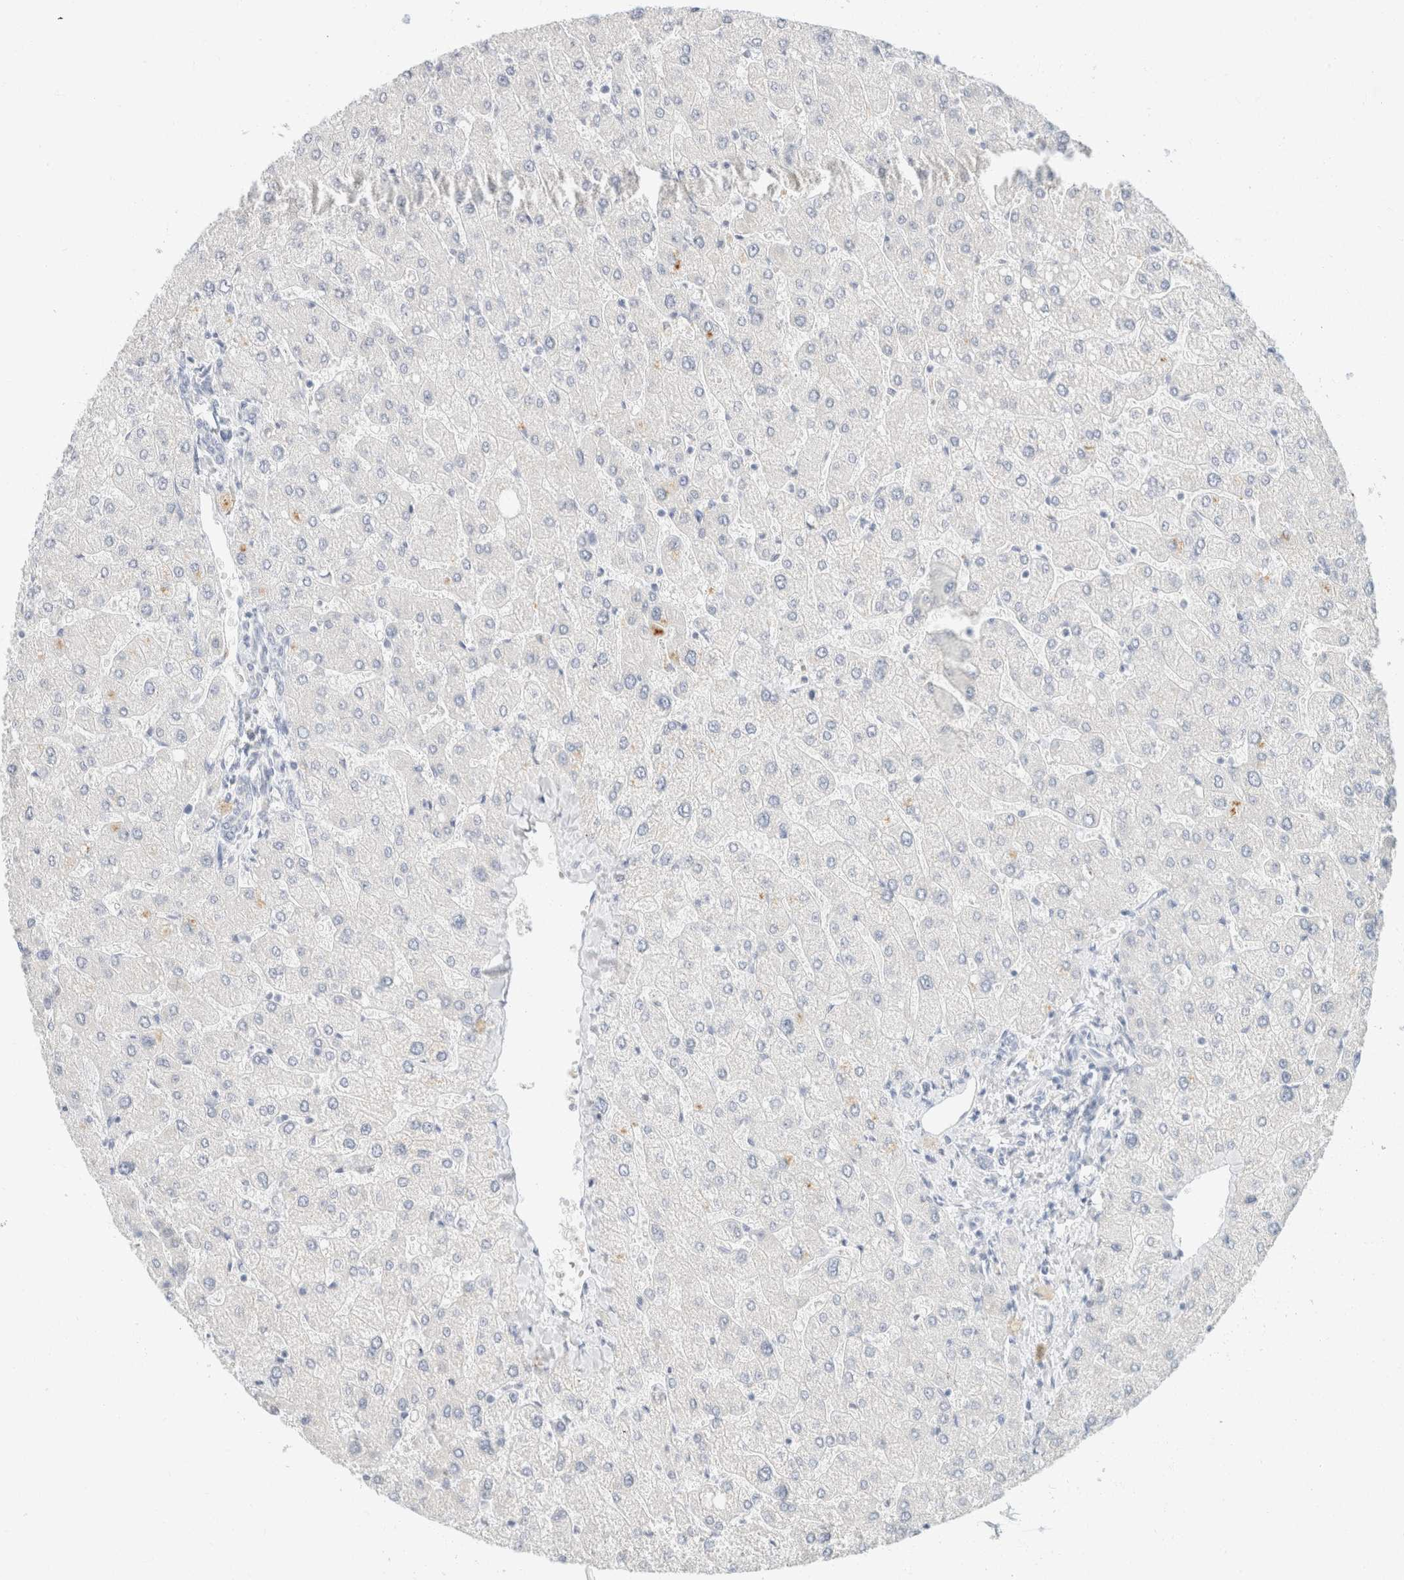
{"staining": {"intensity": "negative", "quantity": "none", "location": "none"}, "tissue": "liver", "cell_type": "Cholangiocytes", "image_type": "normal", "snomed": [{"axis": "morphology", "description": "Normal tissue, NOS"}, {"axis": "topography", "description": "Liver"}], "caption": "High power microscopy micrograph of an immunohistochemistry (IHC) image of benign liver, revealing no significant staining in cholangiocytes.", "gene": "KRT20", "patient": {"sex": "male", "age": 55}}